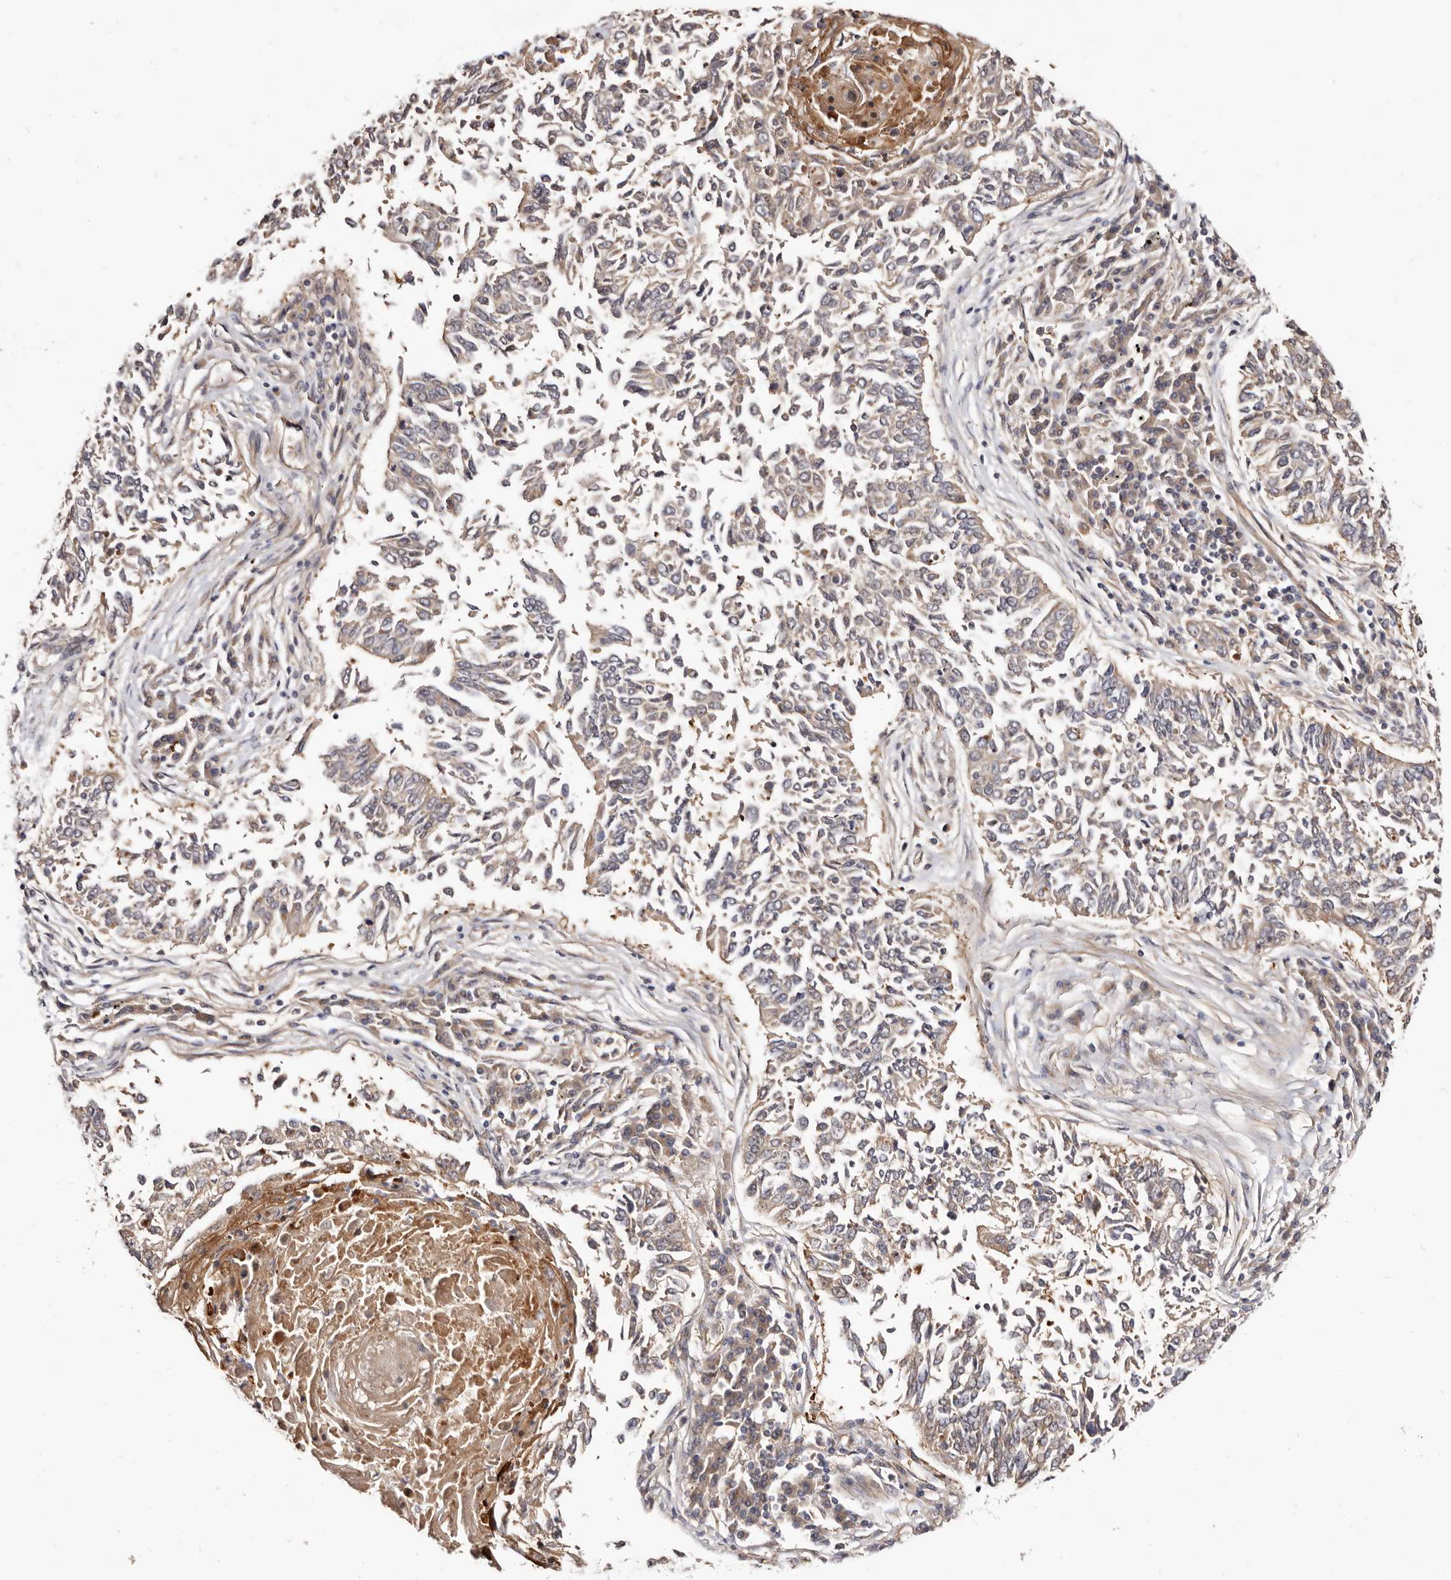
{"staining": {"intensity": "weak", "quantity": "25%-75%", "location": "cytoplasmic/membranous"}, "tissue": "lung cancer", "cell_type": "Tumor cells", "image_type": "cancer", "snomed": [{"axis": "morphology", "description": "Normal tissue, NOS"}, {"axis": "morphology", "description": "Squamous cell carcinoma, NOS"}, {"axis": "topography", "description": "Cartilage tissue"}, {"axis": "topography", "description": "Bronchus"}, {"axis": "topography", "description": "Lung"}, {"axis": "topography", "description": "Peripheral nerve tissue"}], "caption": "Lung squamous cell carcinoma stained for a protein reveals weak cytoplasmic/membranous positivity in tumor cells. (IHC, brightfield microscopy, high magnification).", "gene": "GPATCH4", "patient": {"sex": "female", "age": 49}}